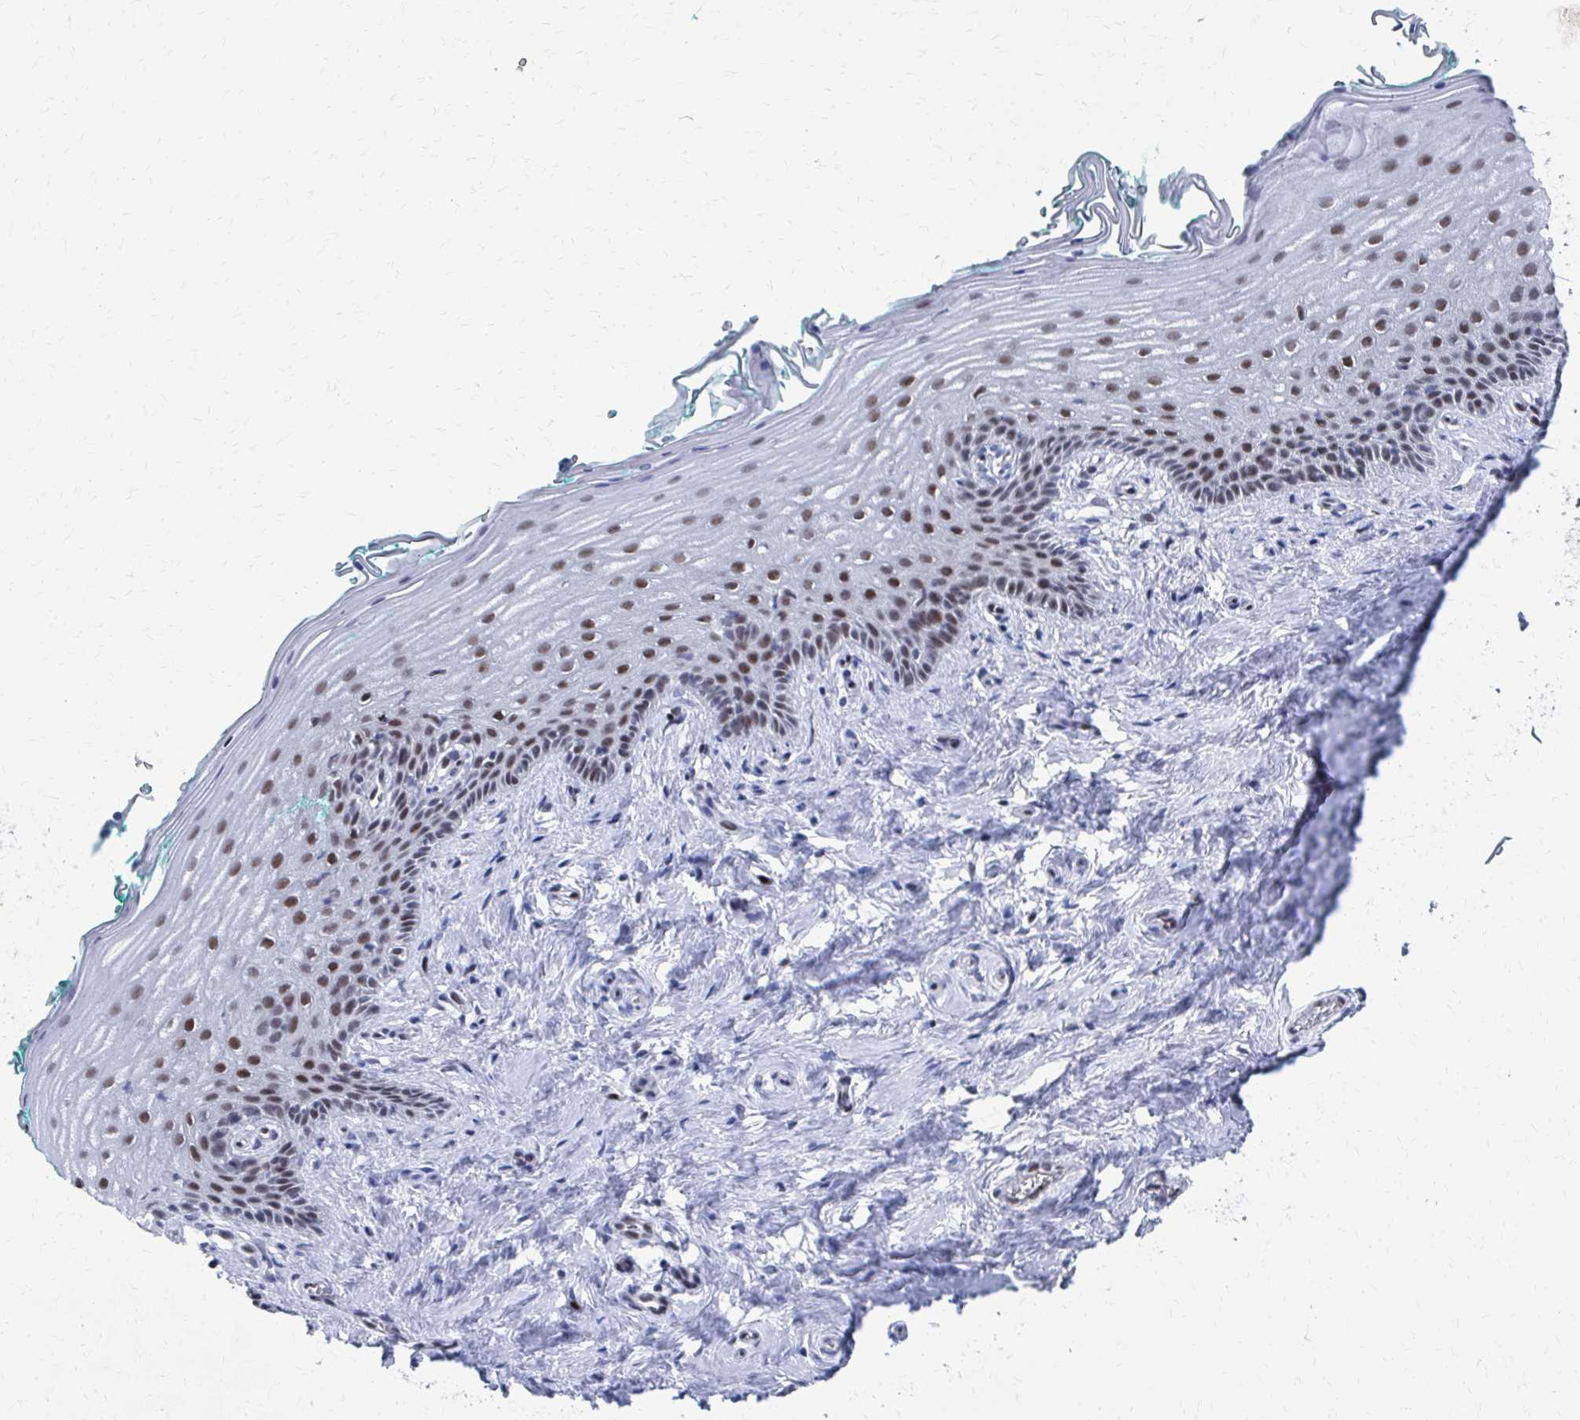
{"staining": {"intensity": "moderate", "quantity": "25%-75%", "location": "nuclear"}, "tissue": "vagina", "cell_type": "Squamous epithelial cells", "image_type": "normal", "snomed": [{"axis": "morphology", "description": "Normal tissue, NOS"}, {"axis": "topography", "description": "Vagina"}], "caption": "High-magnification brightfield microscopy of unremarkable vagina stained with DAB (brown) and counterstained with hematoxylin (blue). squamous epithelial cells exhibit moderate nuclear positivity is seen in approximately25%-75% of cells.", "gene": "CDIN1", "patient": {"sex": "female", "age": 45}}